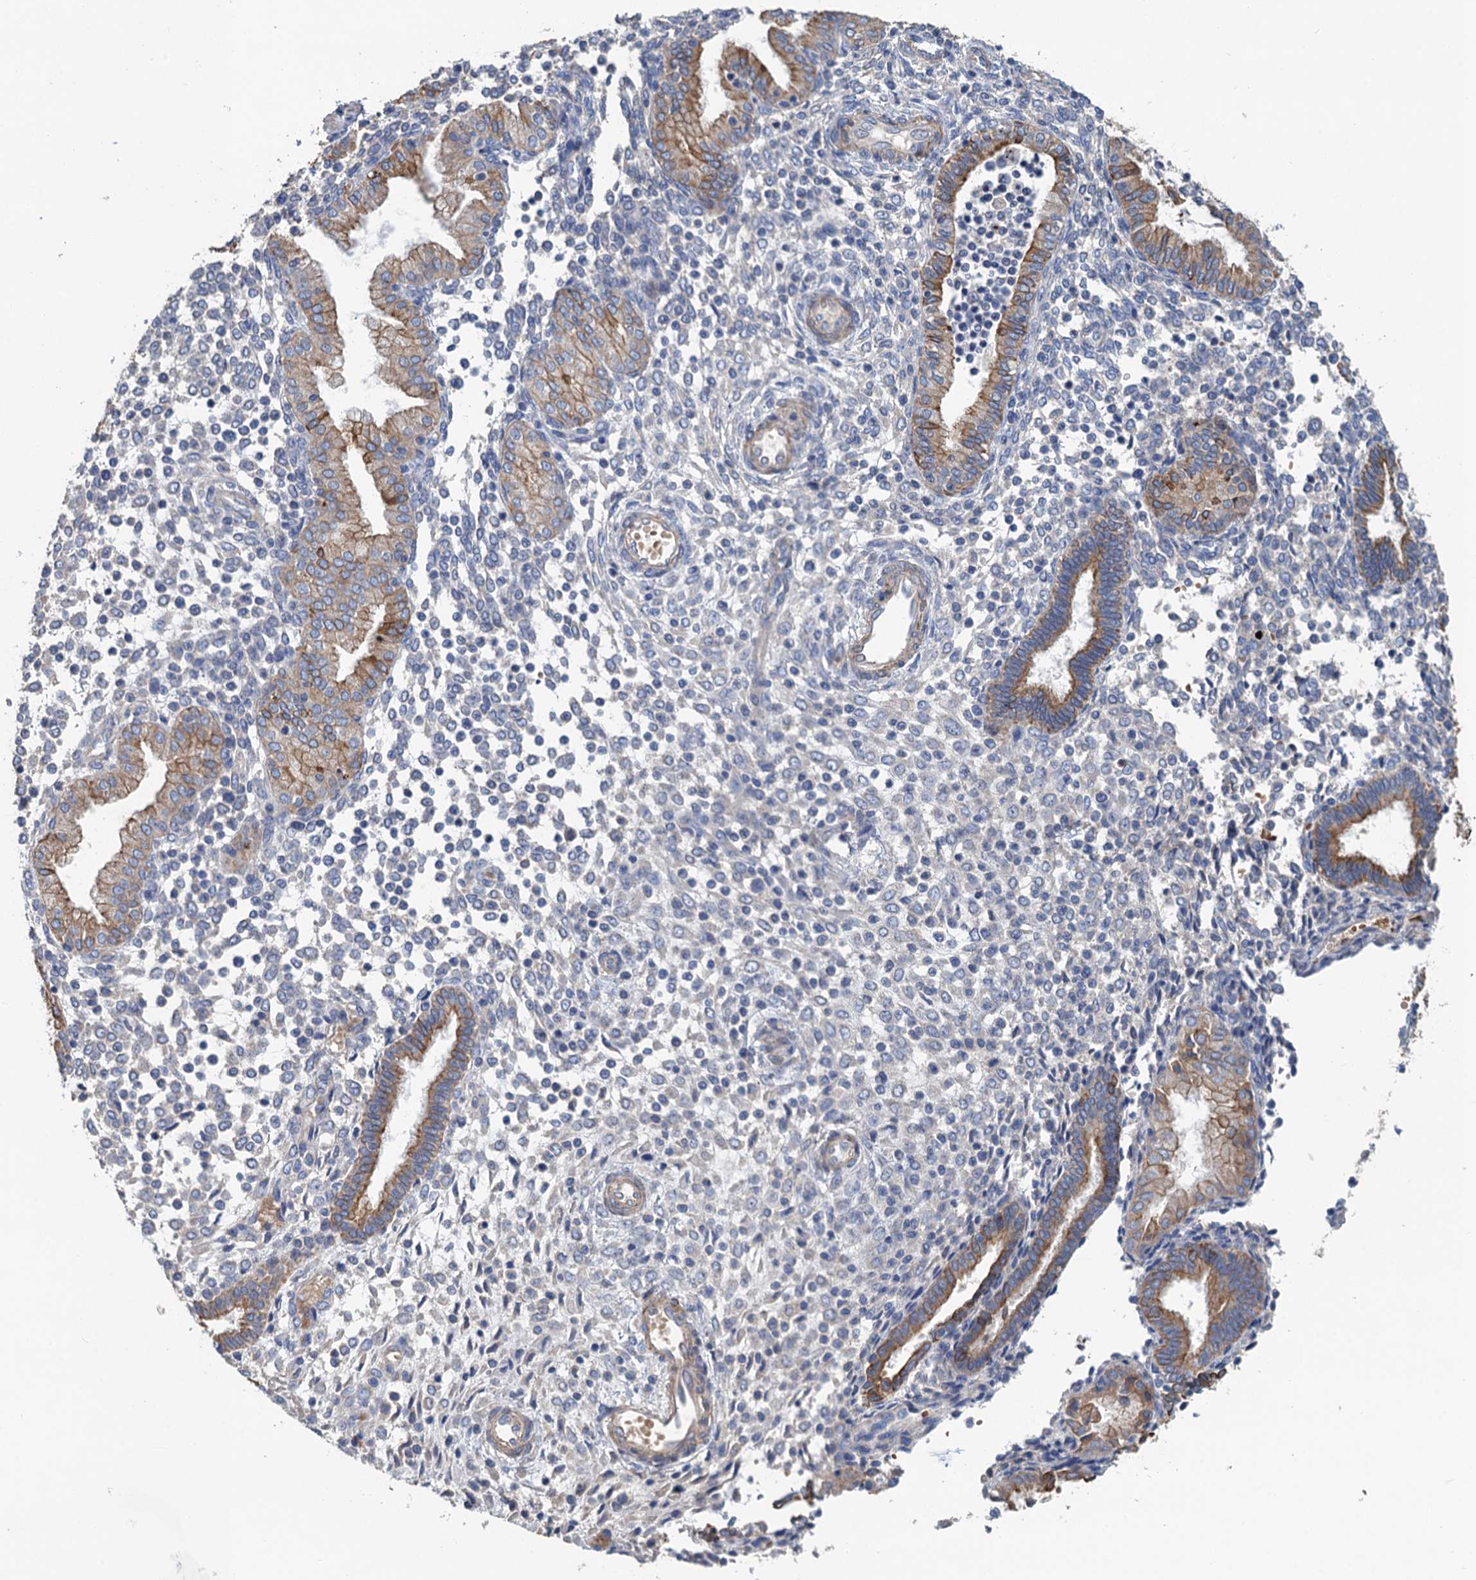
{"staining": {"intensity": "negative", "quantity": "none", "location": "none"}, "tissue": "endometrium", "cell_type": "Cells in endometrial stroma", "image_type": "normal", "snomed": [{"axis": "morphology", "description": "Normal tissue, NOS"}, {"axis": "topography", "description": "Endometrium"}], "caption": "Immunohistochemistry (IHC) histopathology image of normal human endometrium stained for a protein (brown), which reveals no expression in cells in endometrial stroma.", "gene": "SMCO3", "patient": {"sex": "female", "age": 53}}